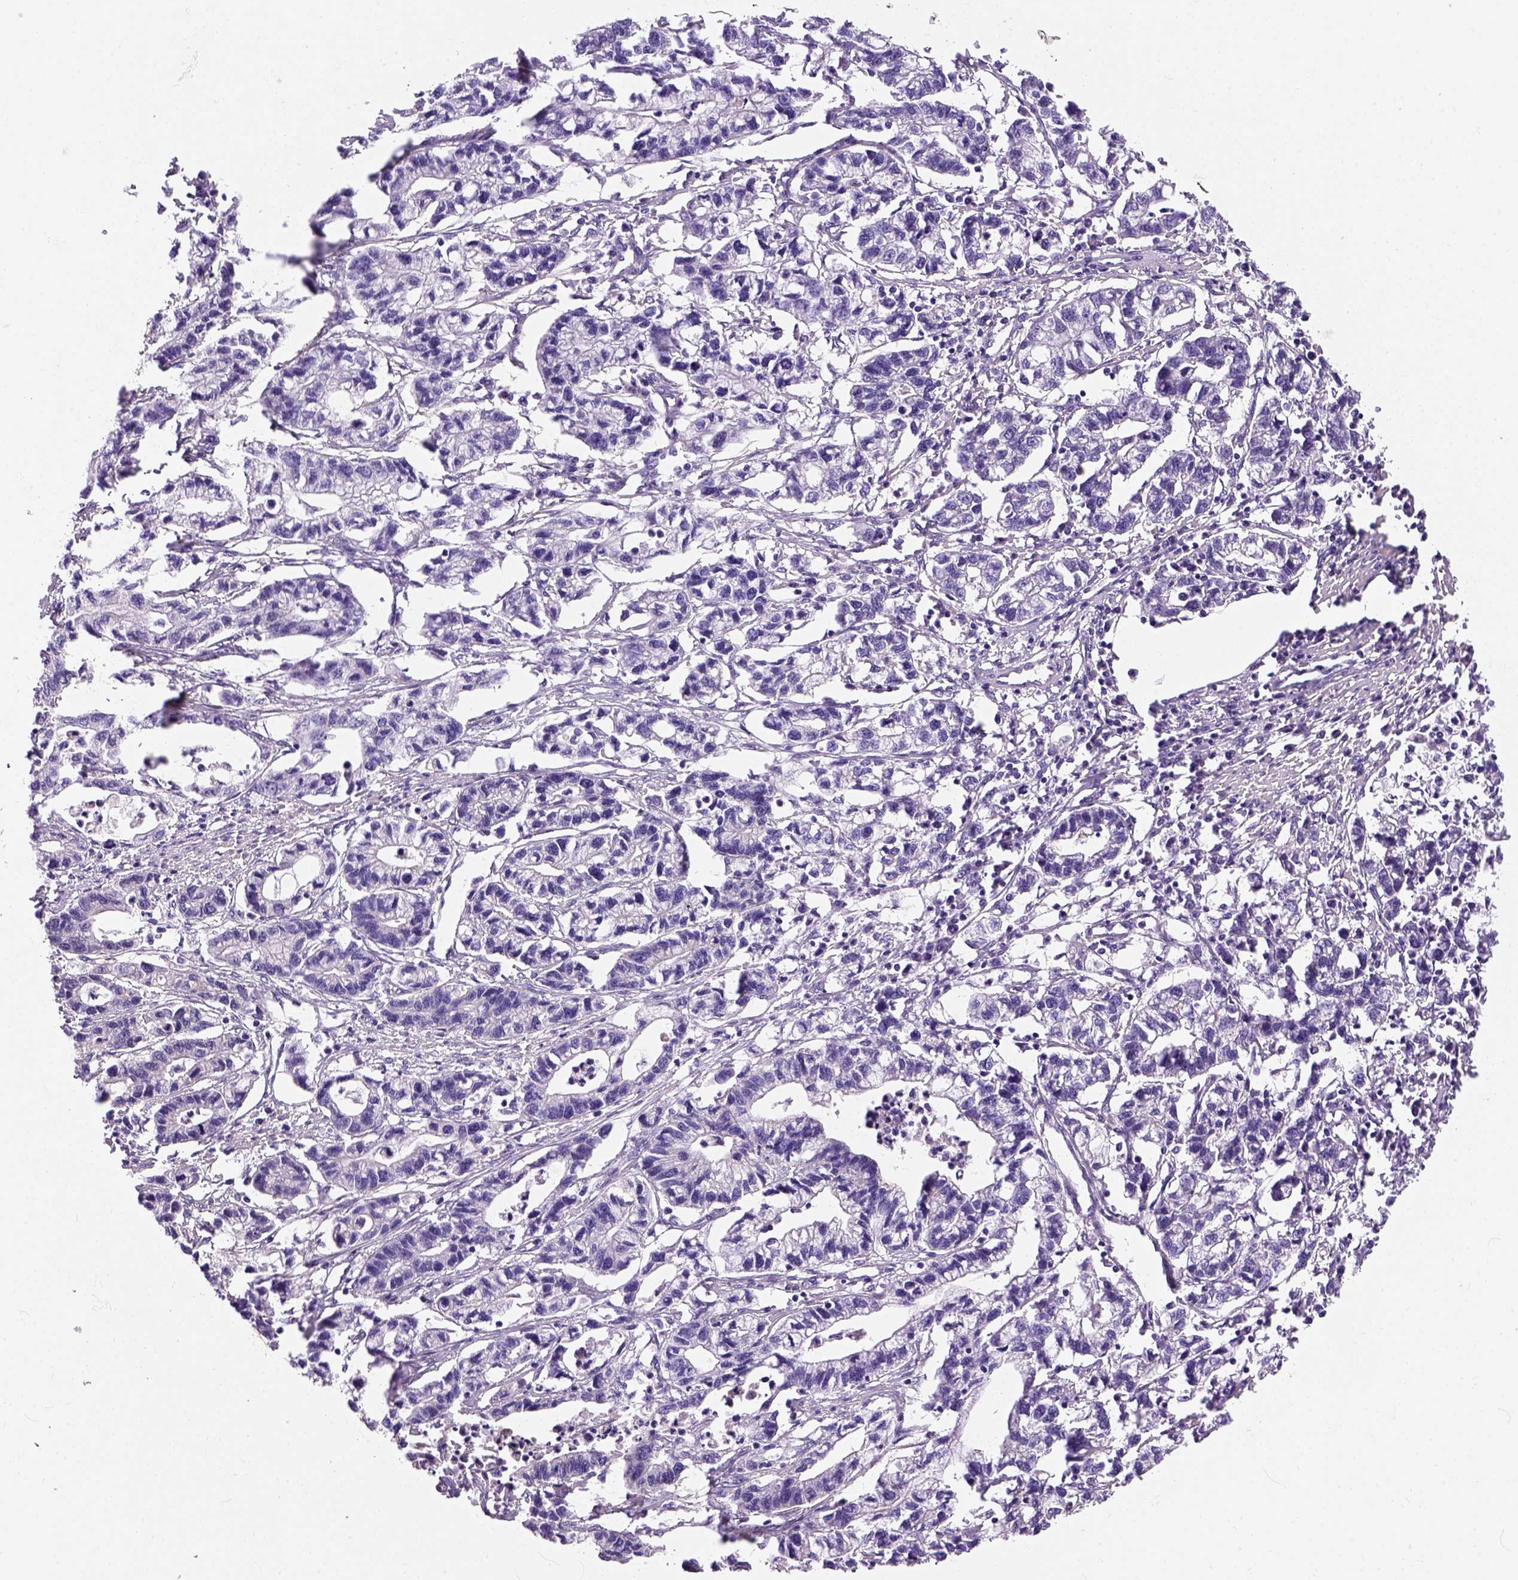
{"staining": {"intensity": "negative", "quantity": "none", "location": "none"}, "tissue": "stomach cancer", "cell_type": "Tumor cells", "image_type": "cancer", "snomed": [{"axis": "morphology", "description": "Adenocarcinoma, NOS"}, {"axis": "topography", "description": "Stomach"}], "caption": "Immunohistochemical staining of human stomach cancer (adenocarcinoma) displays no significant staining in tumor cells. (Brightfield microscopy of DAB IHC at high magnification).", "gene": "HTRA1", "patient": {"sex": "male", "age": 83}}